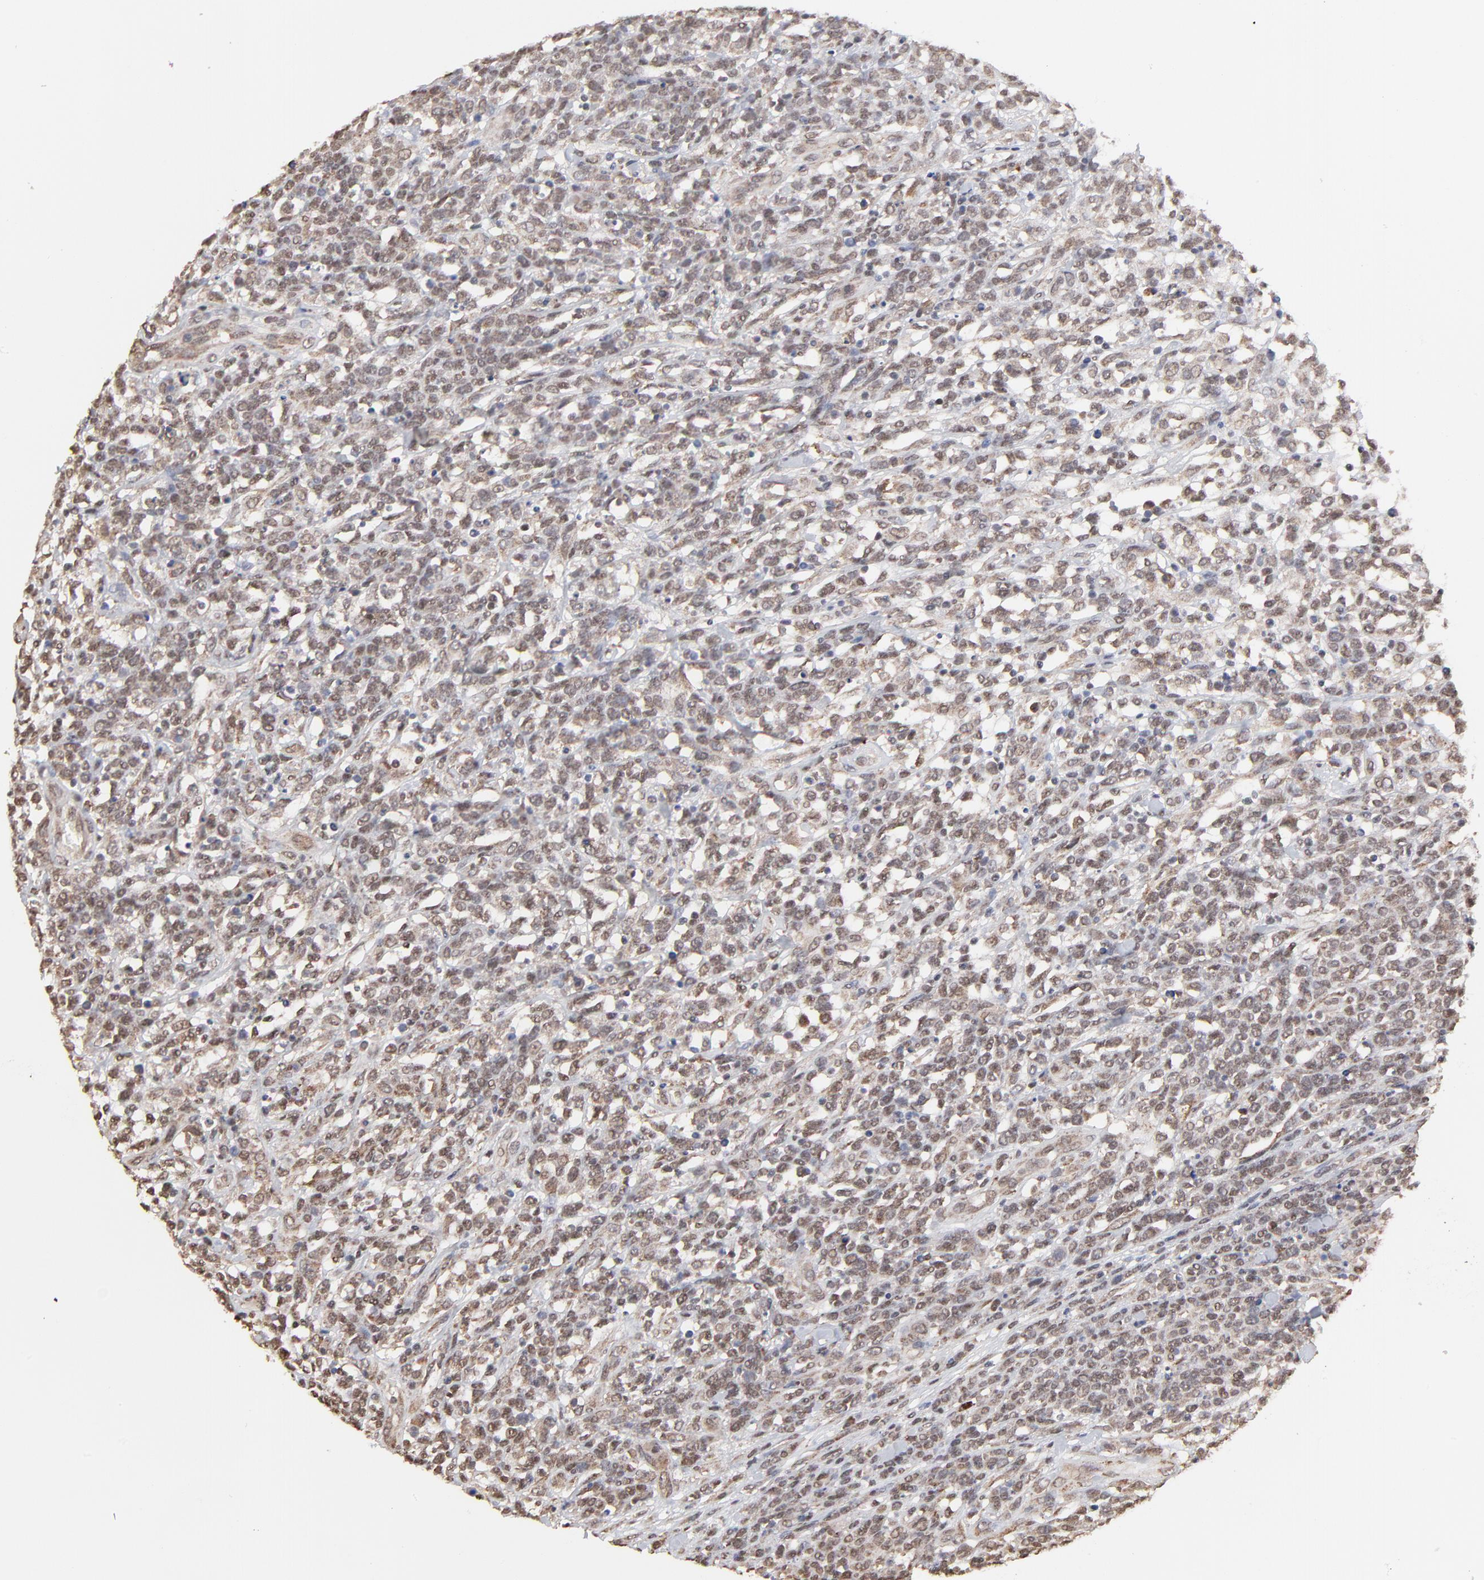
{"staining": {"intensity": "moderate", "quantity": ">75%", "location": "cytoplasmic/membranous,nuclear"}, "tissue": "lymphoma", "cell_type": "Tumor cells", "image_type": "cancer", "snomed": [{"axis": "morphology", "description": "Malignant lymphoma, non-Hodgkin's type, High grade"}, {"axis": "topography", "description": "Lymph node"}], "caption": "The micrograph demonstrates immunohistochemical staining of lymphoma. There is moderate cytoplasmic/membranous and nuclear positivity is appreciated in about >75% of tumor cells. Nuclei are stained in blue.", "gene": "CHM", "patient": {"sex": "female", "age": 73}}